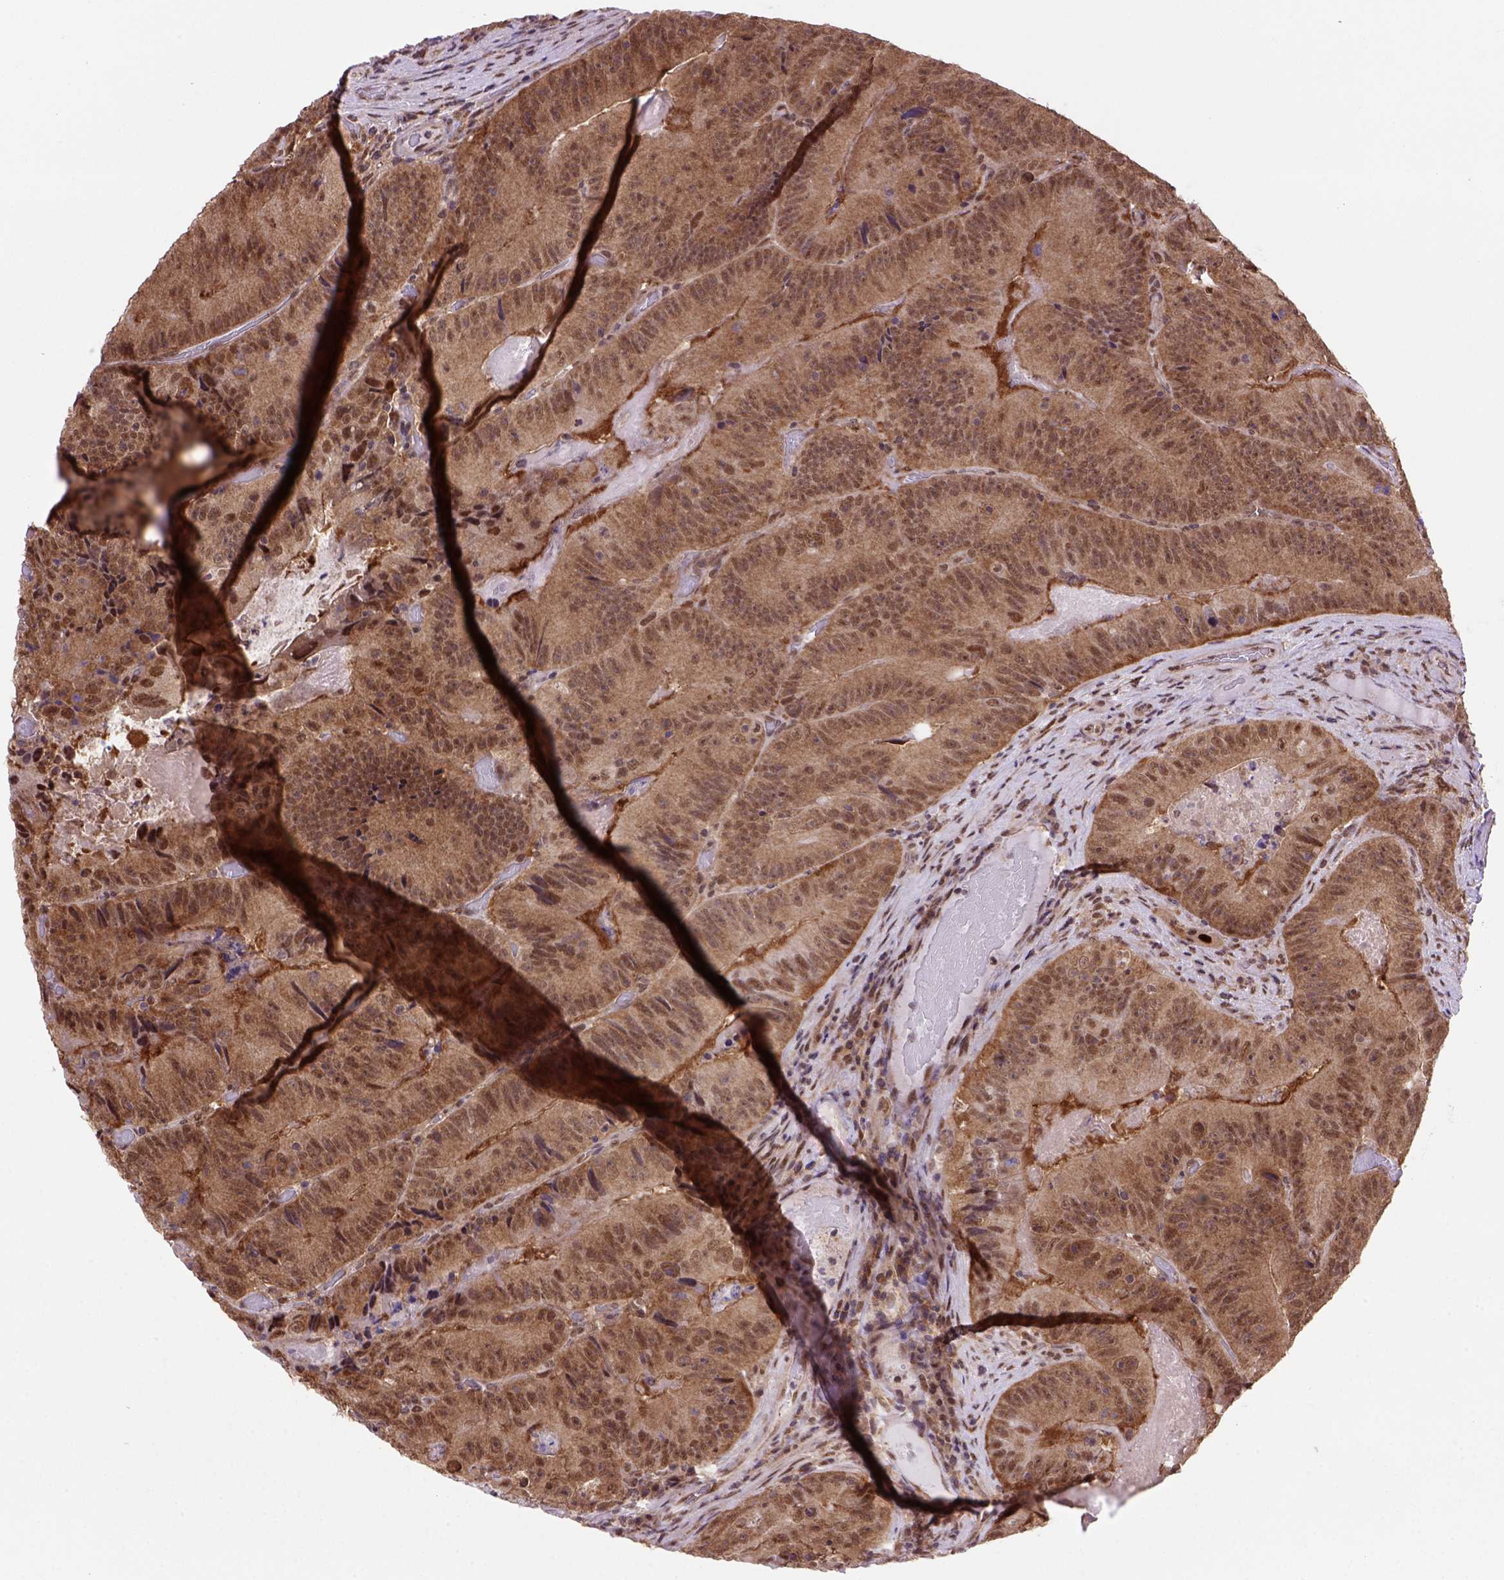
{"staining": {"intensity": "strong", "quantity": ">75%", "location": "cytoplasmic/membranous,nuclear"}, "tissue": "colorectal cancer", "cell_type": "Tumor cells", "image_type": "cancer", "snomed": [{"axis": "morphology", "description": "Adenocarcinoma, NOS"}, {"axis": "topography", "description": "Colon"}], "caption": "Protein staining of colorectal cancer (adenocarcinoma) tissue reveals strong cytoplasmic/membranous and nuclear expression in about >75% of tumor cells.", "gene": "PSMC2", "patient": {"sex": "female", "age": 86}}